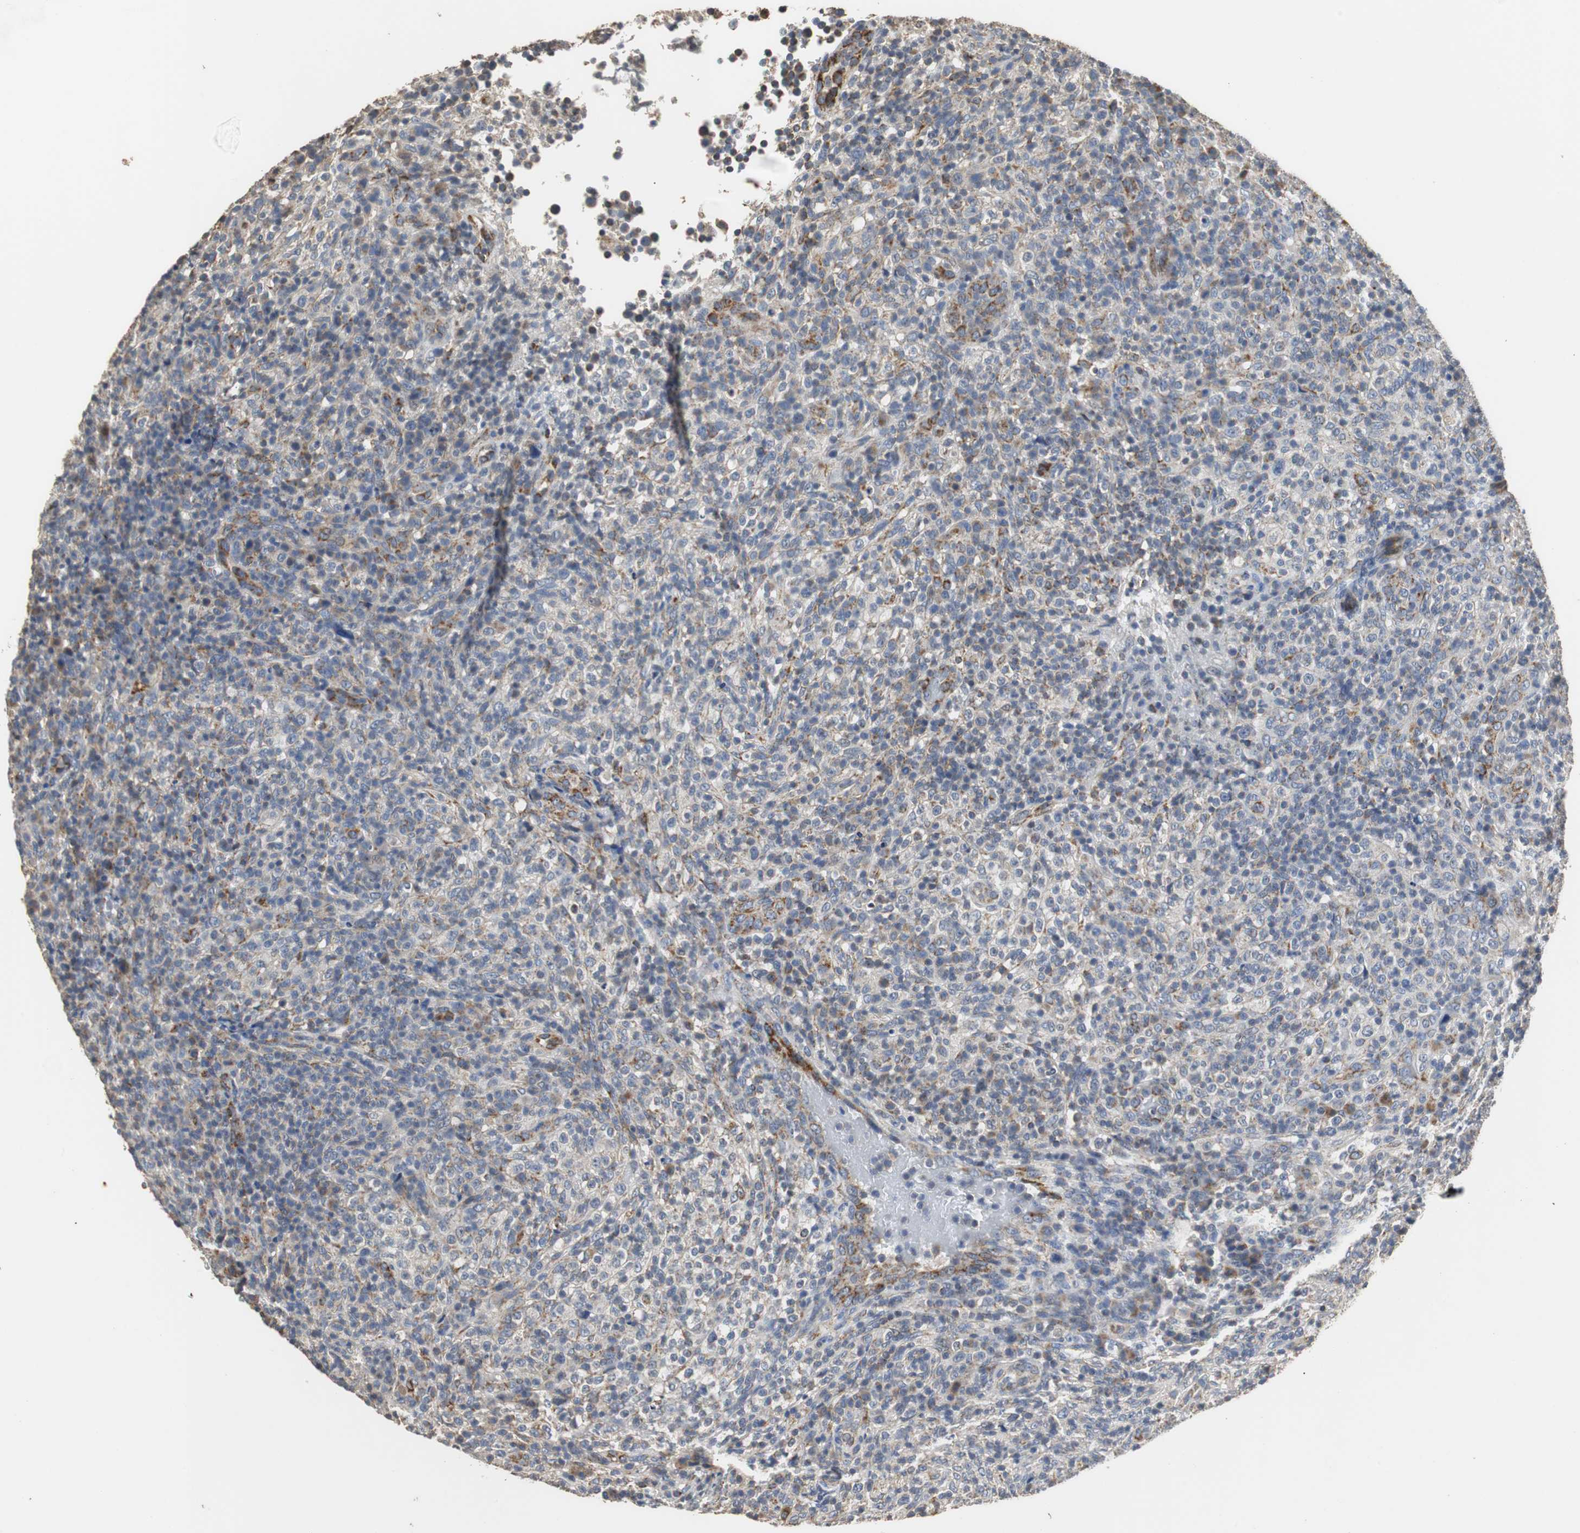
{"staining": {"intensity": "moderate", "quantity": "<25%", "location": "cytoplasmic/membranous"}, "tissue": "lymphoma", "cell_type": "Tumor cells", "image_type": "cancer", "snomed": [{"axis": "morphology", "description": "Malignant lymphoma, non-Hodgkin's type, High grade"}, {"axis": "topography", "description": "Lymph node"}], "caption": "Lymphoma stained with a protein marker shows moderate staining in tumor cells.", "gene": "HMGCL", "patient": {"sex": "female", "age": 76}}